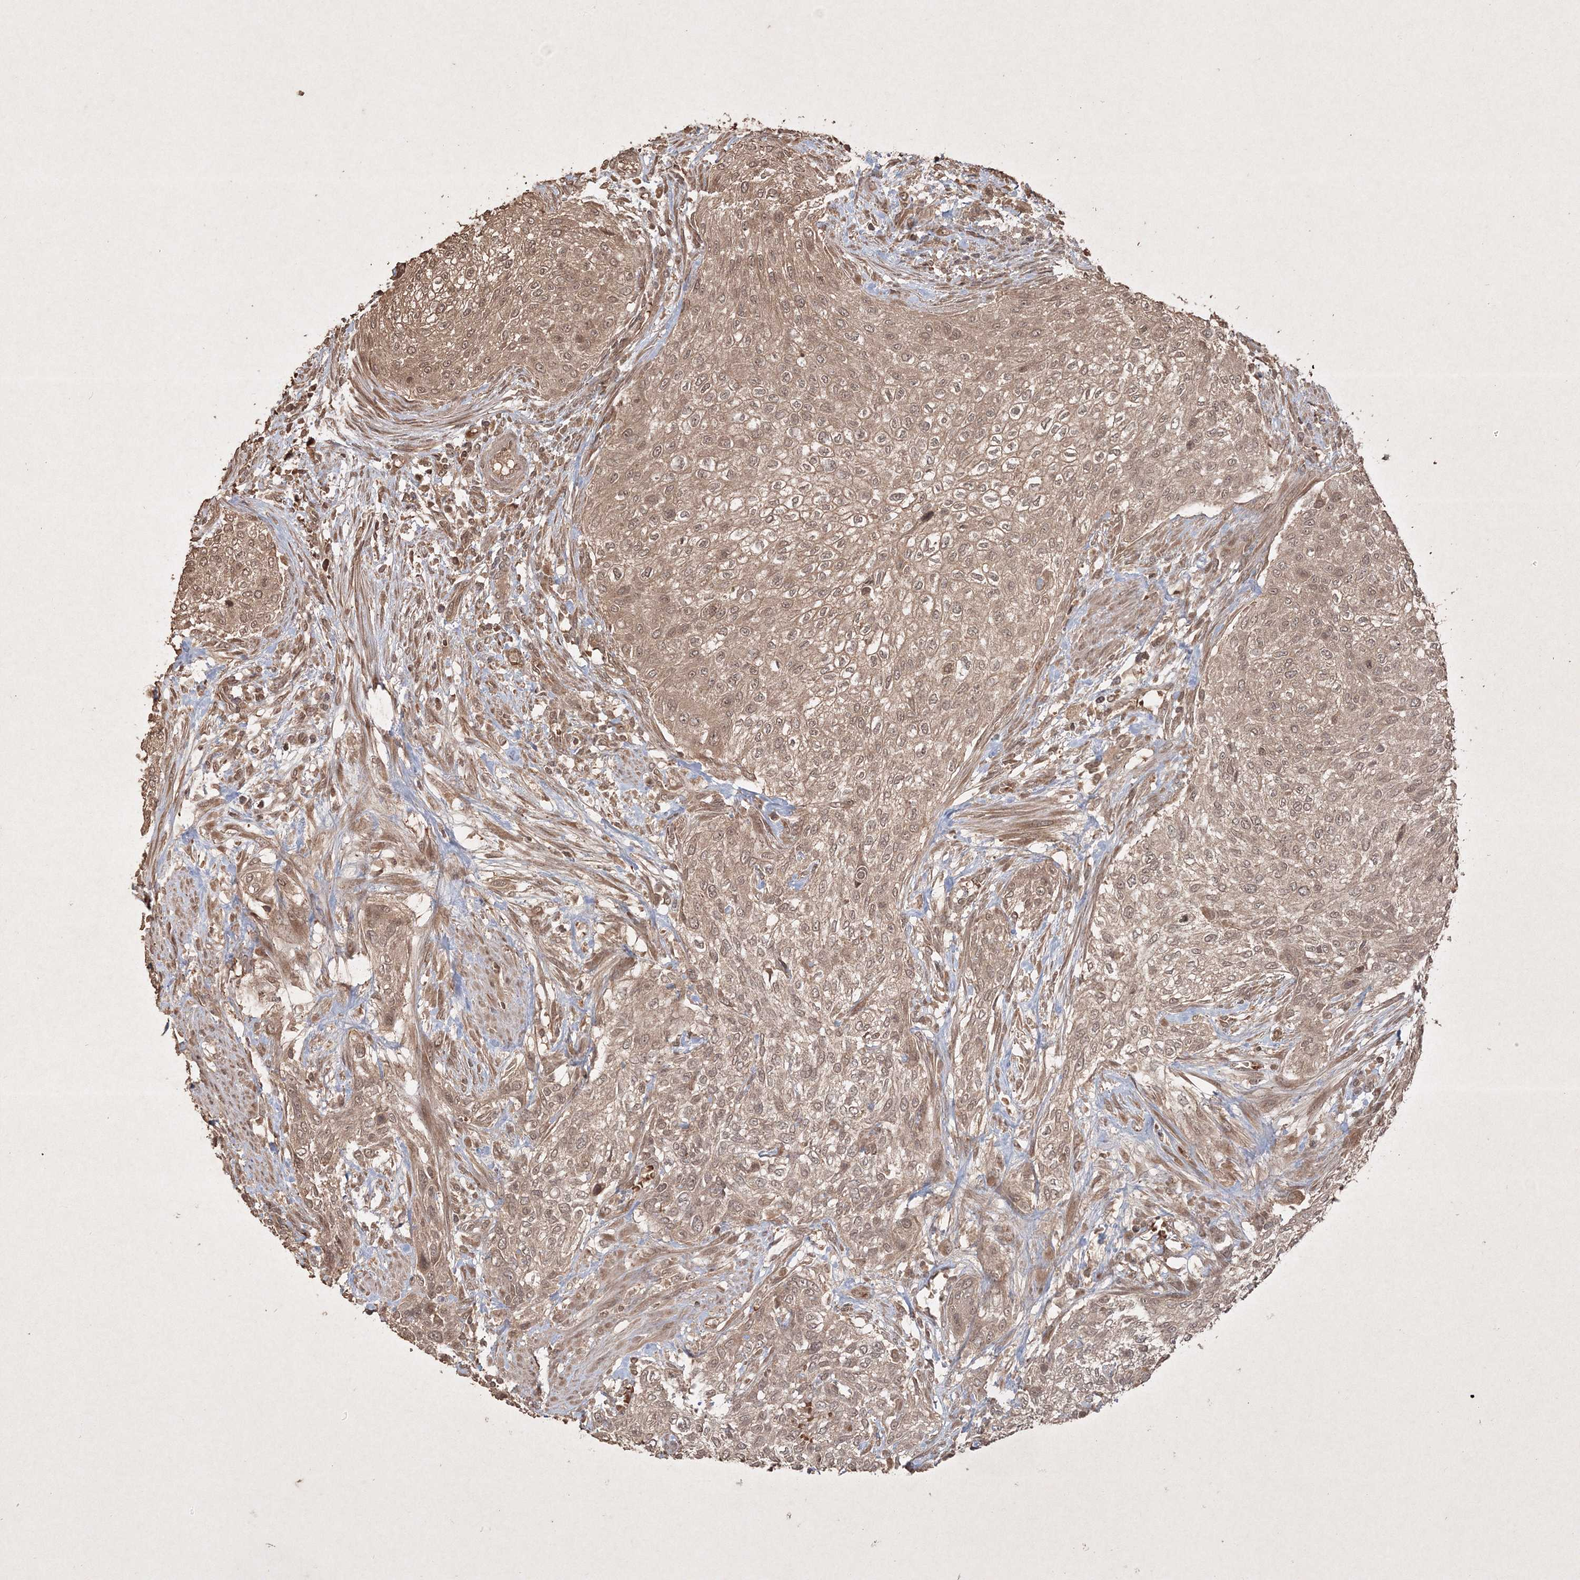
{"staining": {"intensity": "moderate", "quantity": ">75%", "location": "cytoplasmic/membranous,nuclear"}, "tissue": "urothelial cancer", "cell_type": "Tumor cells", "image_type": "cancer", "snomed": [{"axis": "morphology", "description": "Urothelial carcinoma, High grade"}, {"axis": "topography", "description": "Urinary bladder"}], "caption": "Immunohistochemical staining of high-grade urothelial carcinoma reveals moderate cytoplasmic/membranous and nuclear protein staining in about >75% of tumor cells.", "gene": "PELI3", "patient": {"sex": "male", "age": 35}}